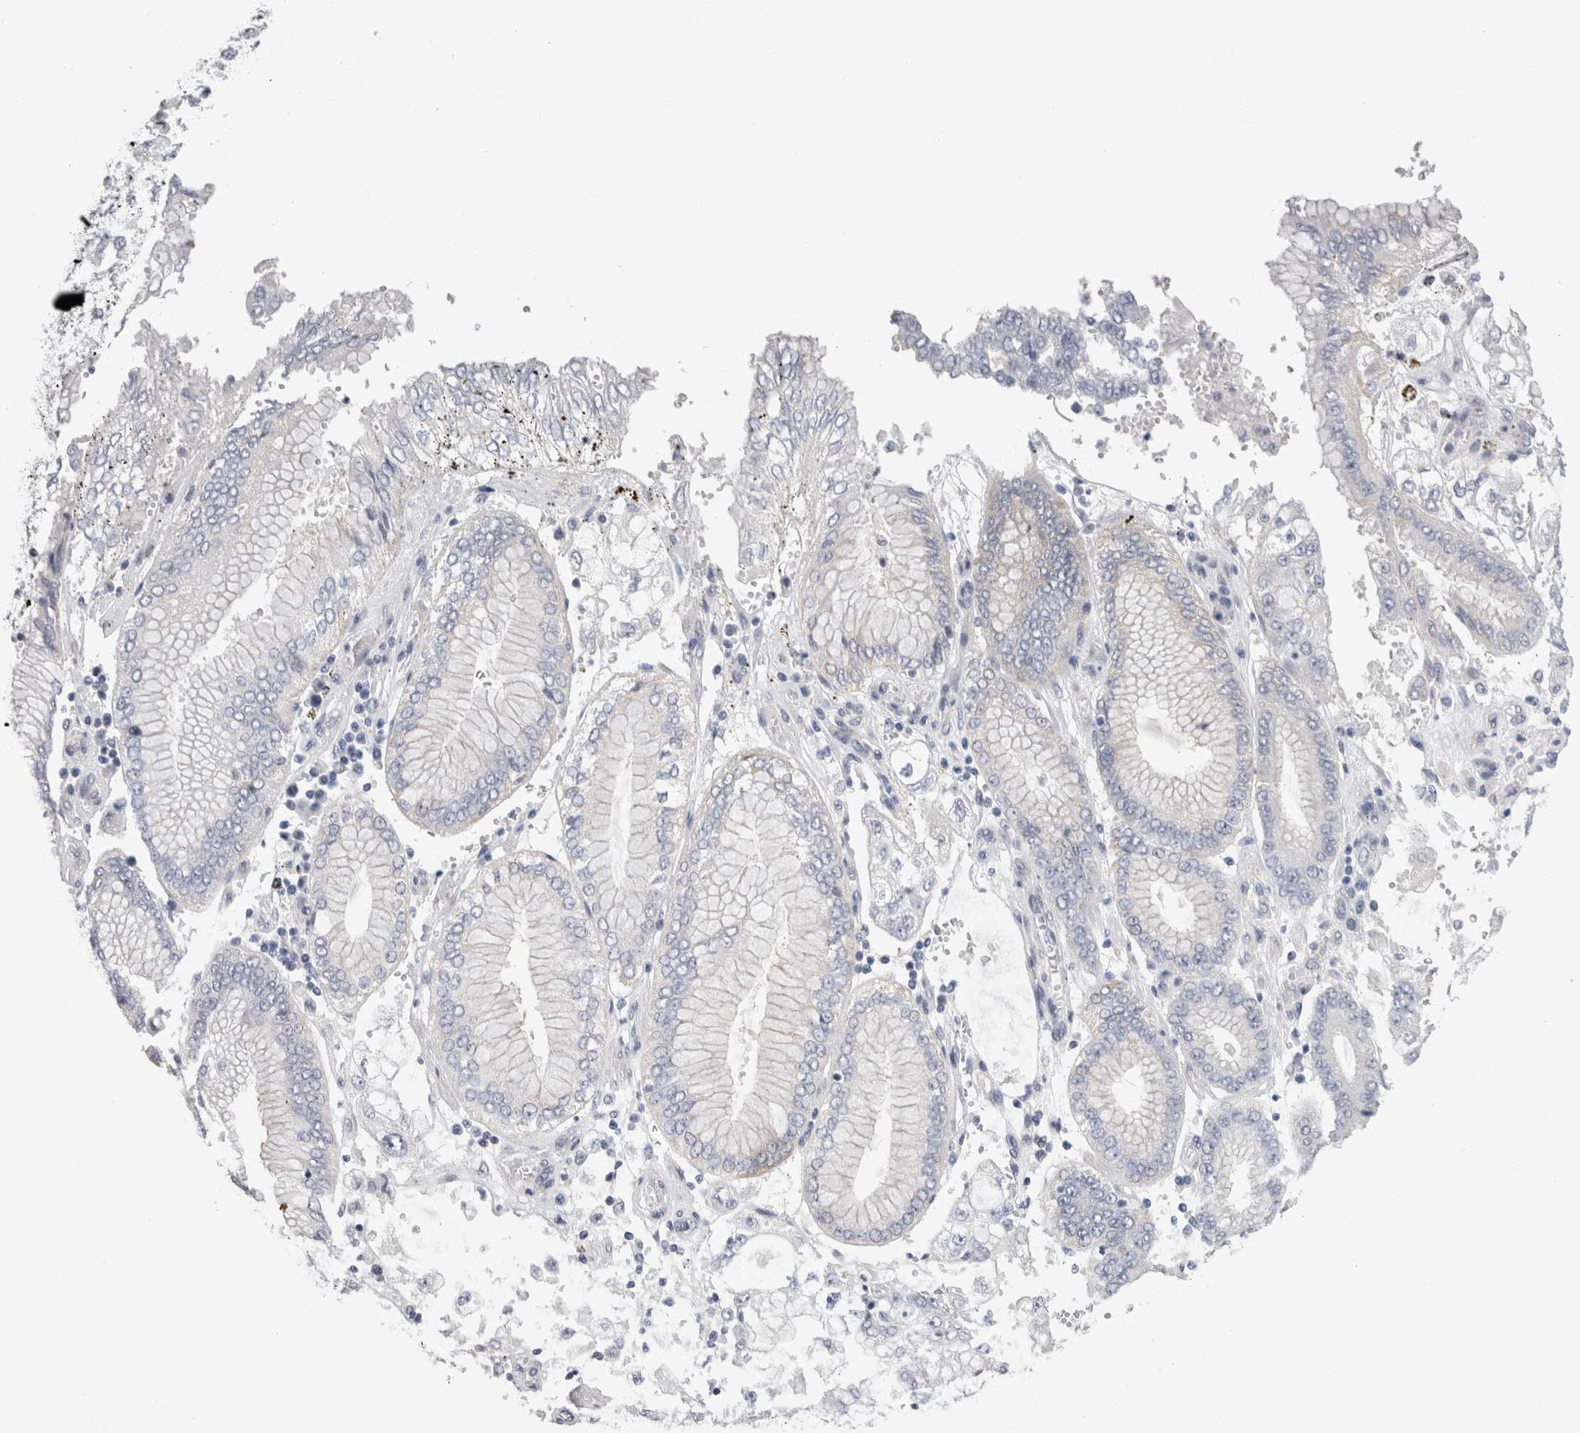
{"staining": {"intensity": "negative", "quantity": "none", "location": "none"}, "tissue": "stomach cancer", "cell_type": "Tumor cells", "image_type": "cancer", "snomed": [{"axis": "morphology", "description": "Adenocarcinoma, NOS"}, {"axis": "topography", "description": "Stomach"}], "caption": "IHC histopathology image of neoplastic tissue: human stomach cancer (adenocarcinoma) stained with DAB (3,3'-diaminobenzidine) exhibits no significant protein staining in tumor cells.", "gene": "PWP2", "patient": {"sex": "male", "age": 76}}